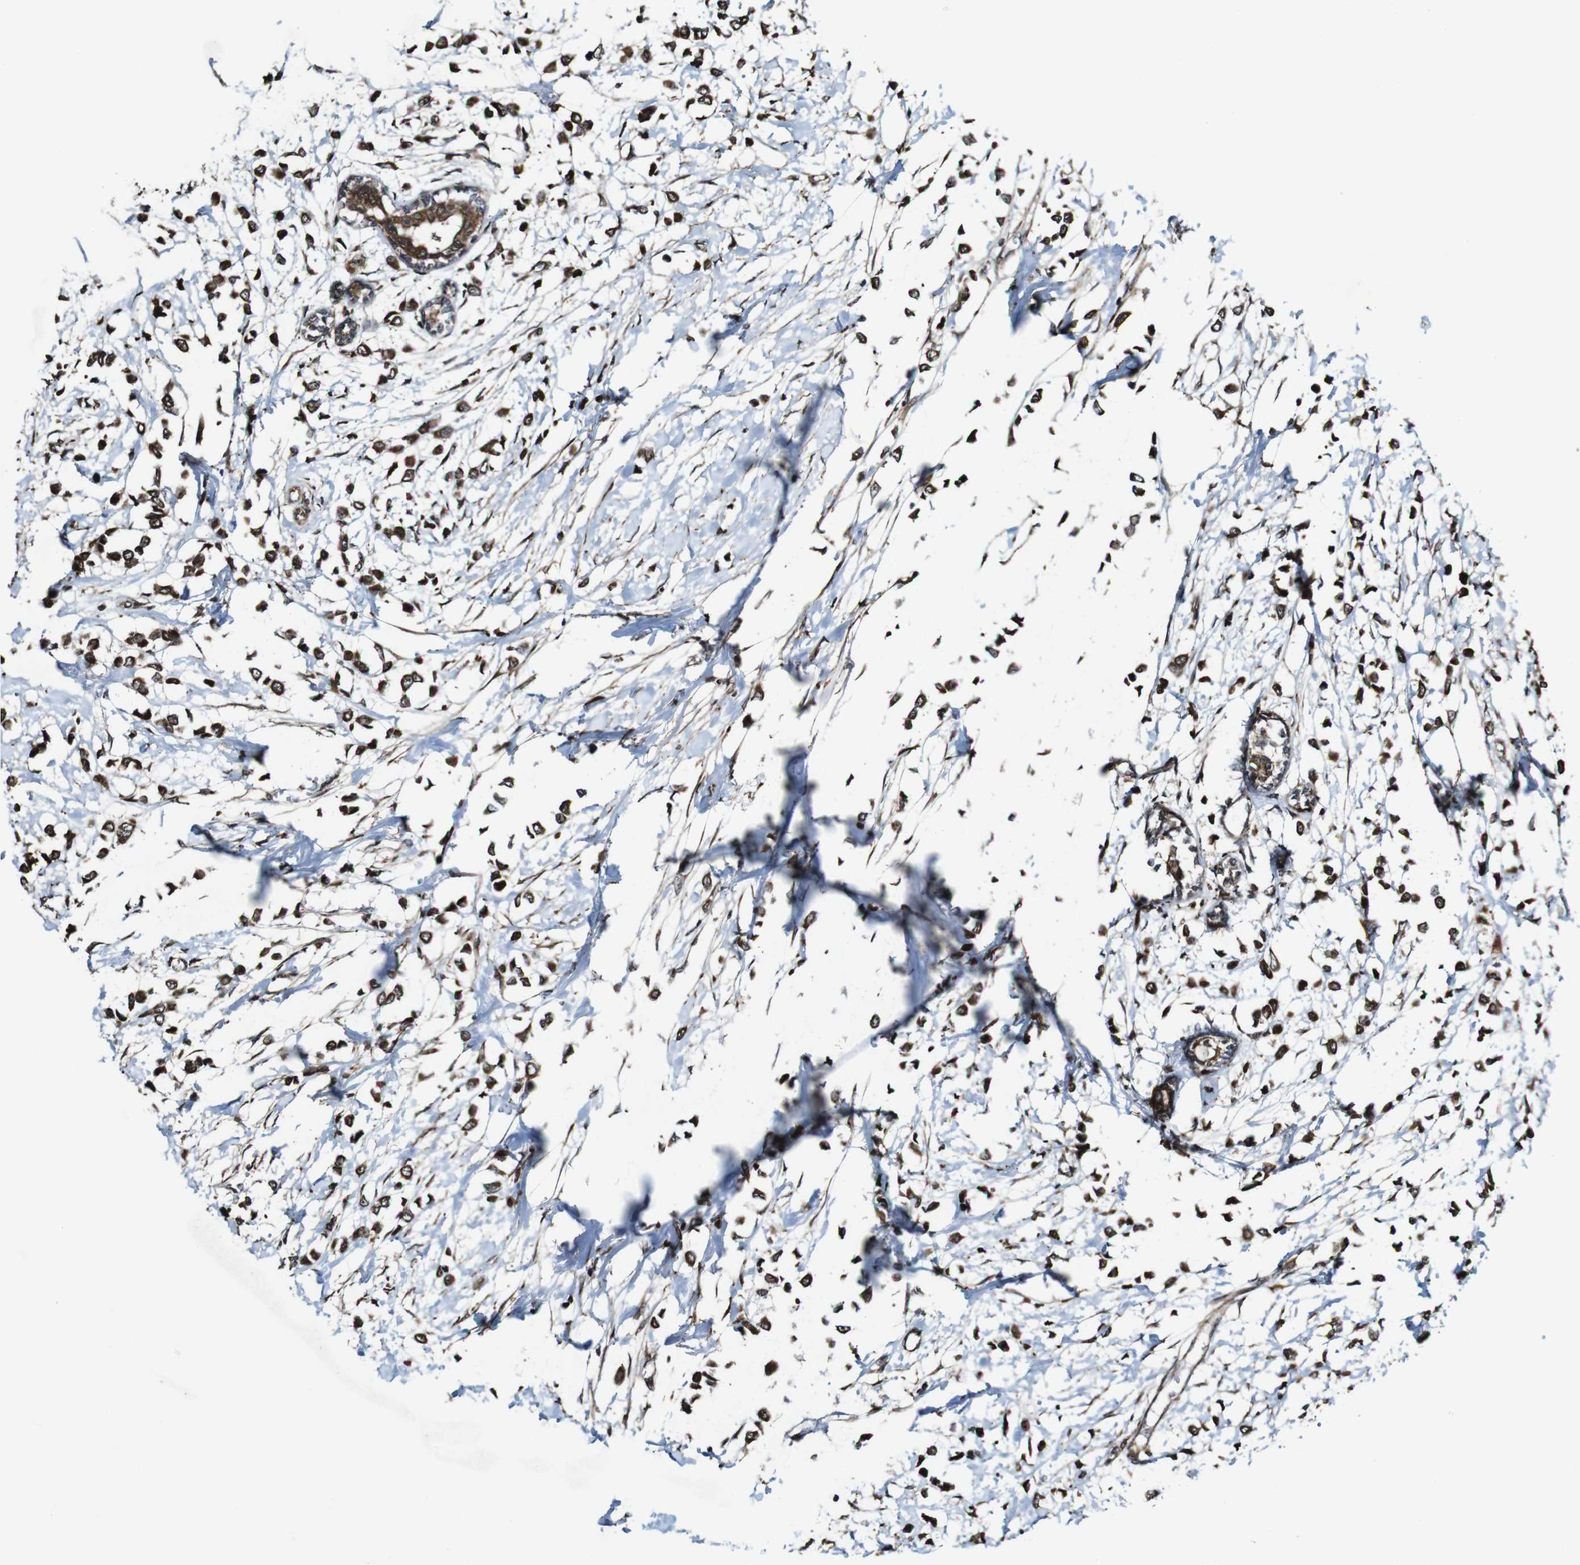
{"staining": {"intensity": "strong", "quantity": ">75%", "location": "cytoplasmic/membranous"}, "tissue": "breast cancer", "cell_type": "Tumor cells", "image_type": "cancer", "snomed": [{"axis": "morphology", "description": "Lobular carcinoma"}, {"axis": "topography", "description": "Breast"}], "caption": "IHC histopathology image of neoplastic tissue: human breast cancer stained using immunohistochemistry demonstrates high levels of strong protein expression localized specifically in the cytoplasmic/membranous of tumor cells, appearing as a cytoplasmic/membranous brown color.", "gene": "BTN3A3", "patient": {"sex": "female", "age": 51}}